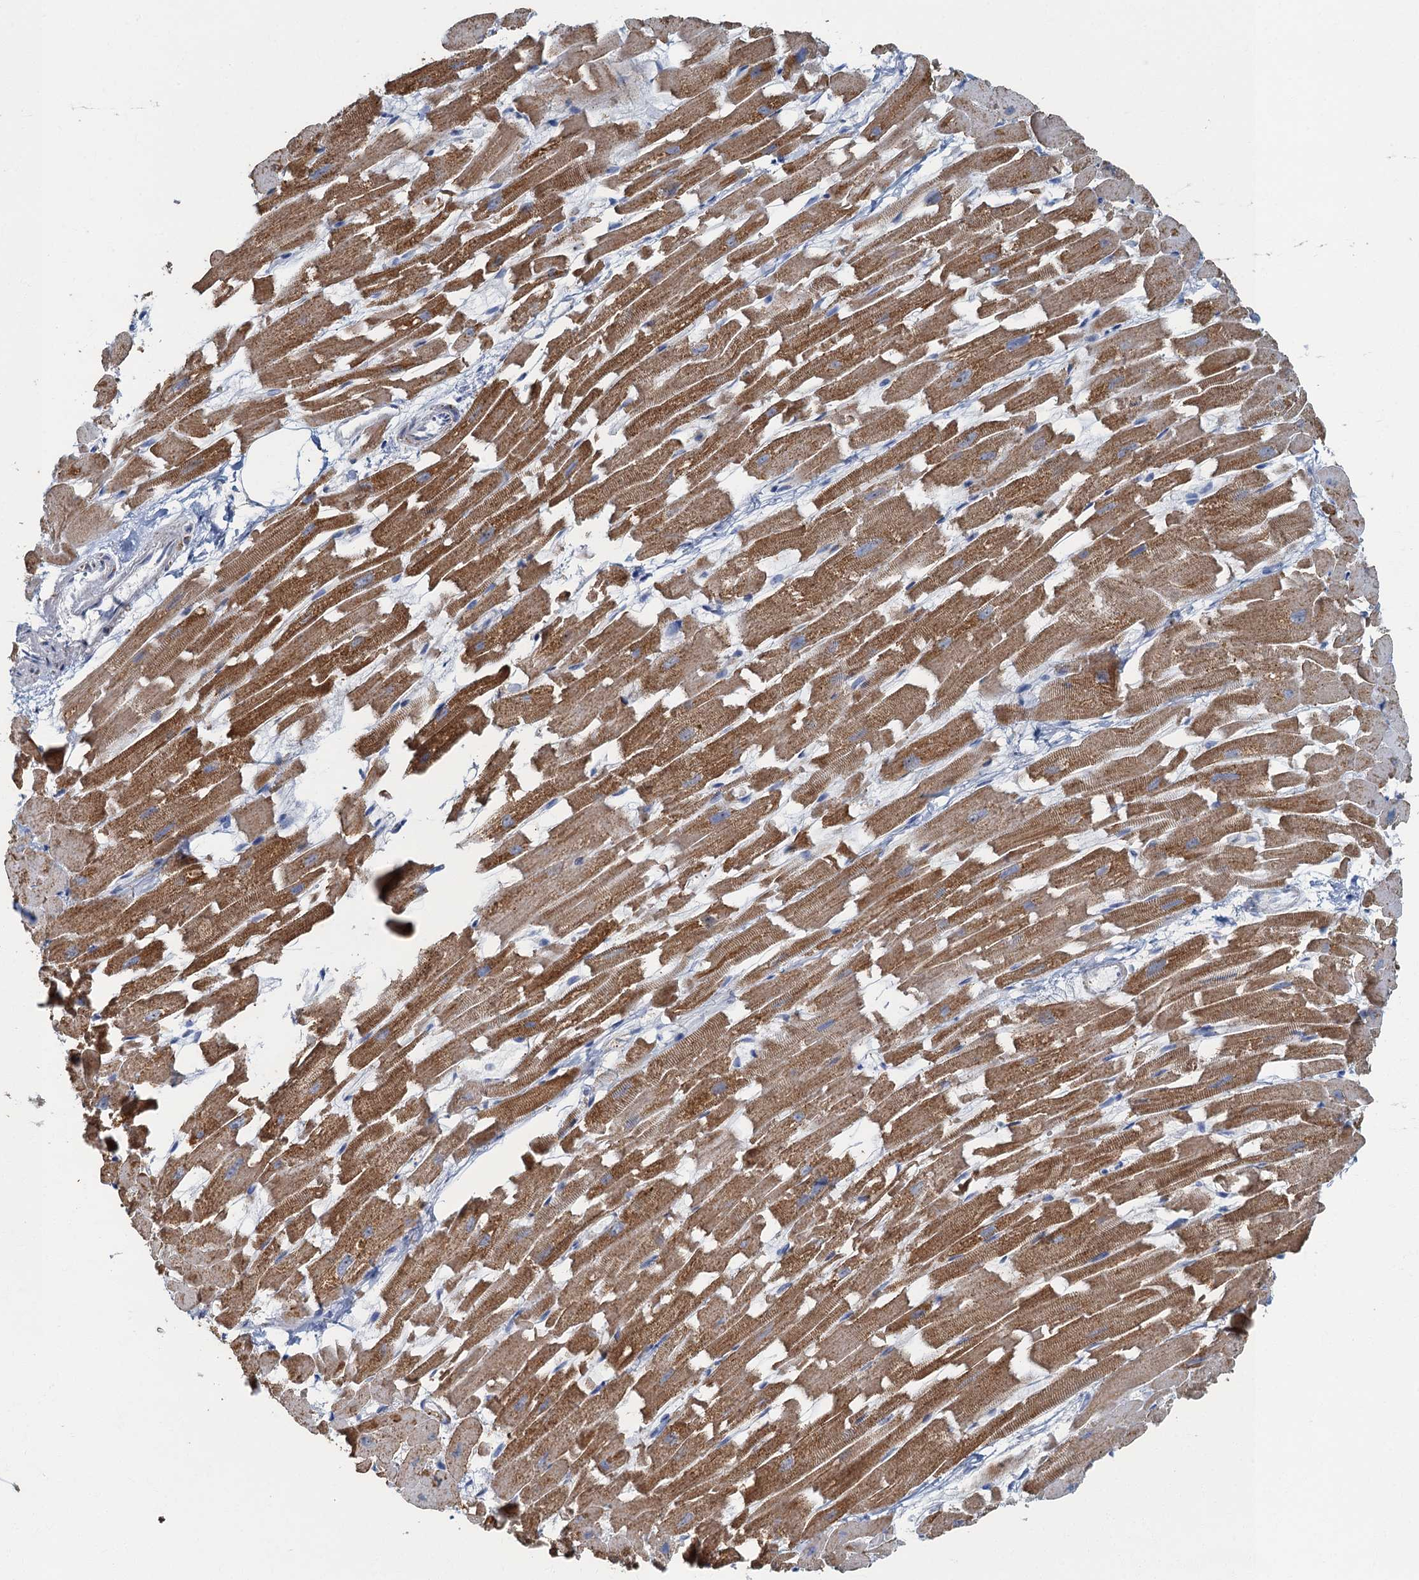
{"staining": {"intensity": "moderate", "quantity": ">75%", "location": "cytoplasmic/membranous"}, "tissue": "heart muscle", "cell_type": "Cardiomyocytes", "image_type": "normal", "snomed": [{"axis": "morphology", "description": "Normal tissue, NOS"}, {"axis": "topography", "description": "Heart"}], "caption": "This image exhibits IHC staining of unremarkable heart muscle, with medium moderate cytoplasmic/membranous staining in about >75% of cardiomyocytes.", "gene": "RAD9B", "patient": {"sex": "female", "age": 64}}